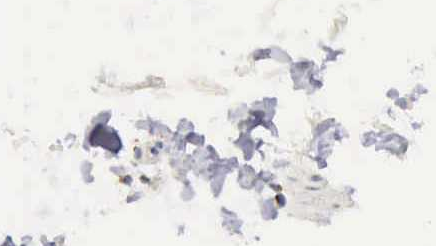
{"staining": {"intensity": "negative", "quantity": "none", "location": "none"}, "tissue": "adipose tissue", "cell_type": "Adipocytes", "image_type": "normal", "snomed": [{"axis": "morphology", "description": "Normal tissue, NOS"}, {"axis": "topography", "description": "Vascular tissue"}], "caption": "Adipocytes show no significant protein positivity in benign adipose tissue. (DAB (3,3'-diaminobenzidine) IHC, high magnification).", "gene": "GOLGA5", "patient": {"sex": "male", "age": 41}}